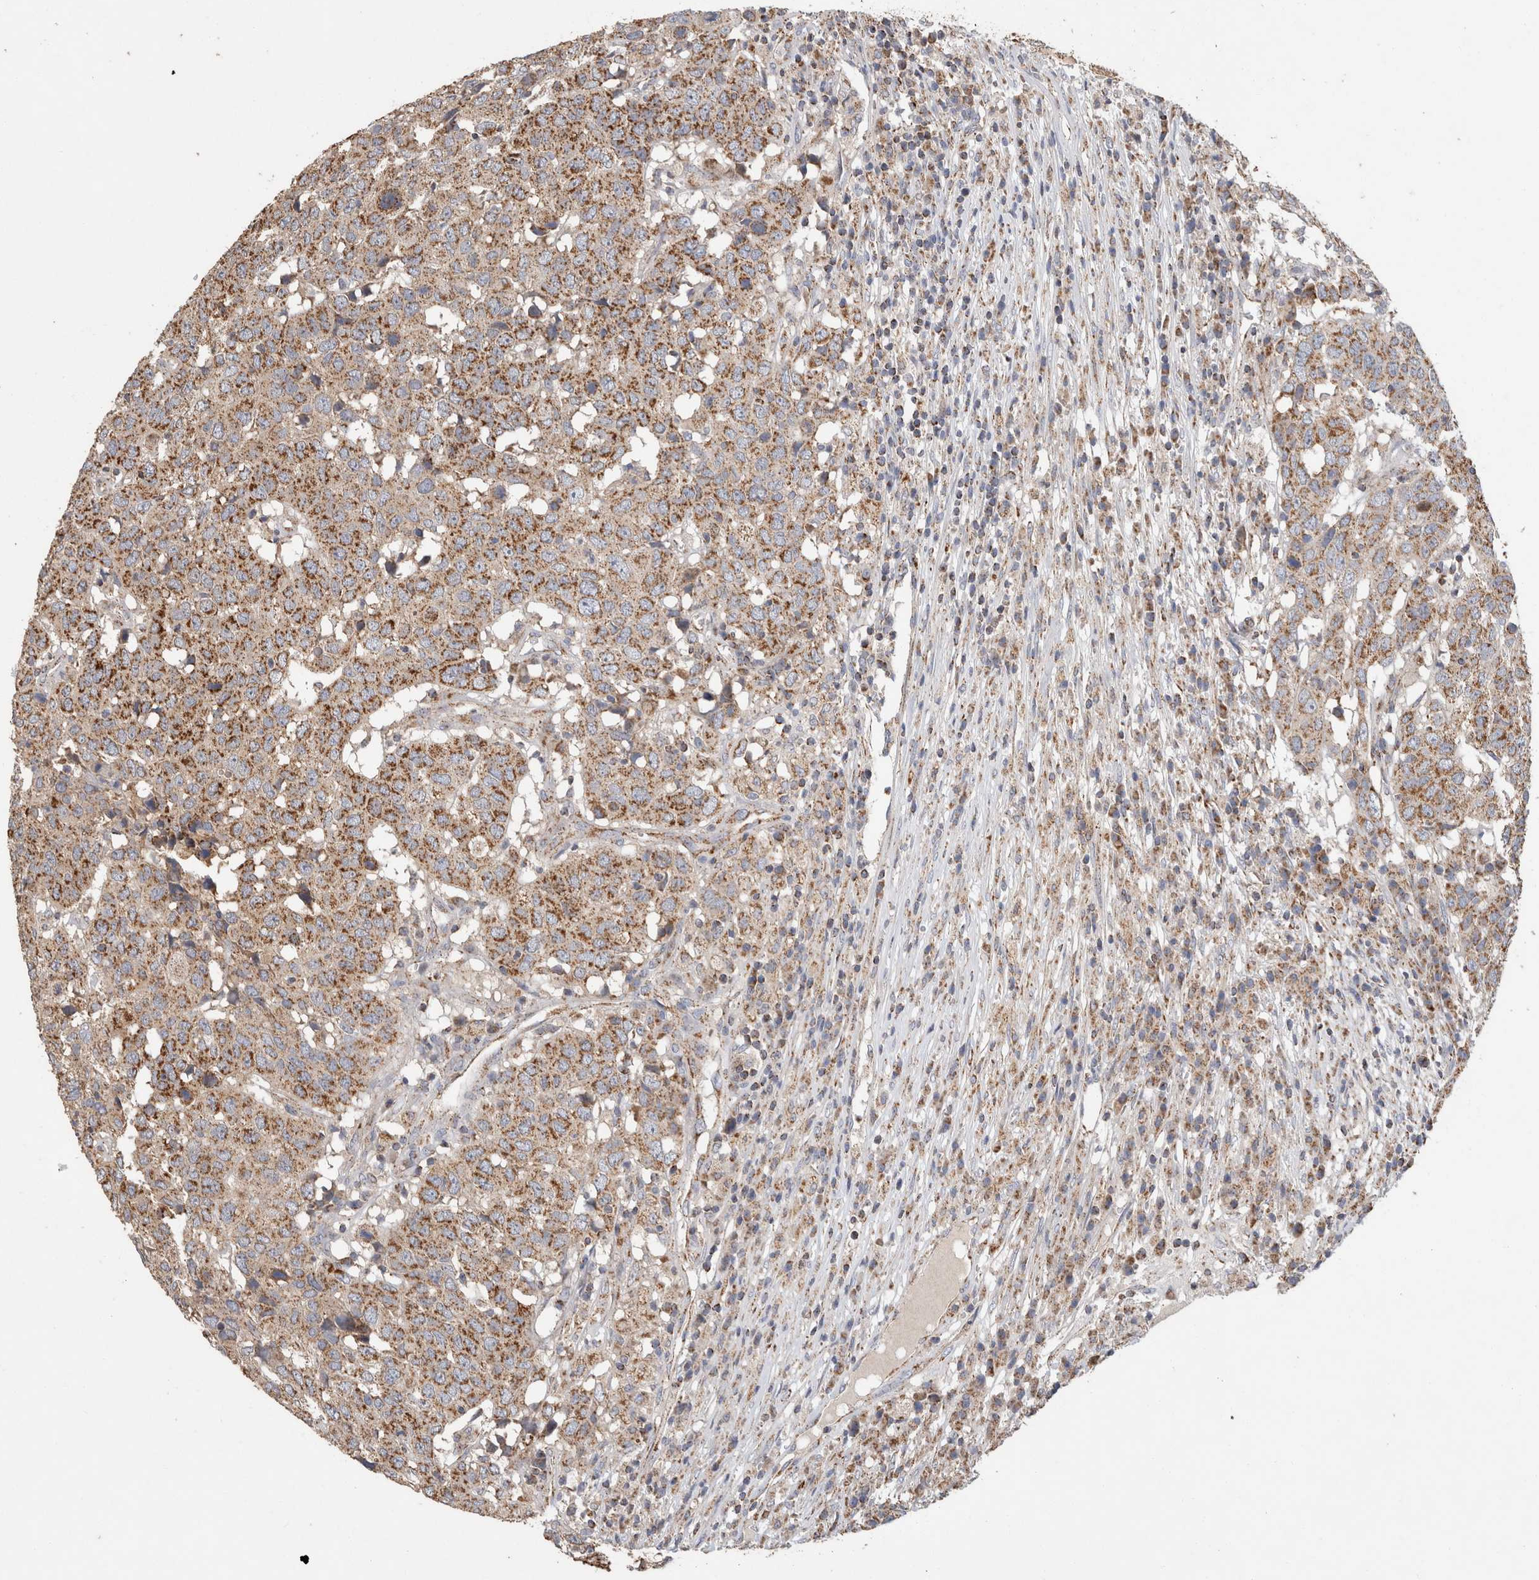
{"staining": {"intensity": "moderate", "quantity": ">75%", "location": "cytoplasmic/membranous"}, "tissue": "head and neck cancer", "cell_type": "Tumor cells", "image_type": "cancer", "snomed": [{"axis": "morphology", "description": "Squamous cell carcinoma, NOS"}, {"axis": "topography", "description": "Head-Neck"}], "caption": "The photomicrograph exhibits a brown stain indicating the presence of a protein in the cytoplasmic/membranous of tumor cells in head and neck squamous cell carcinoma.", "gene": "IARS2", "patient": {"sex": "male", "age": 66}}